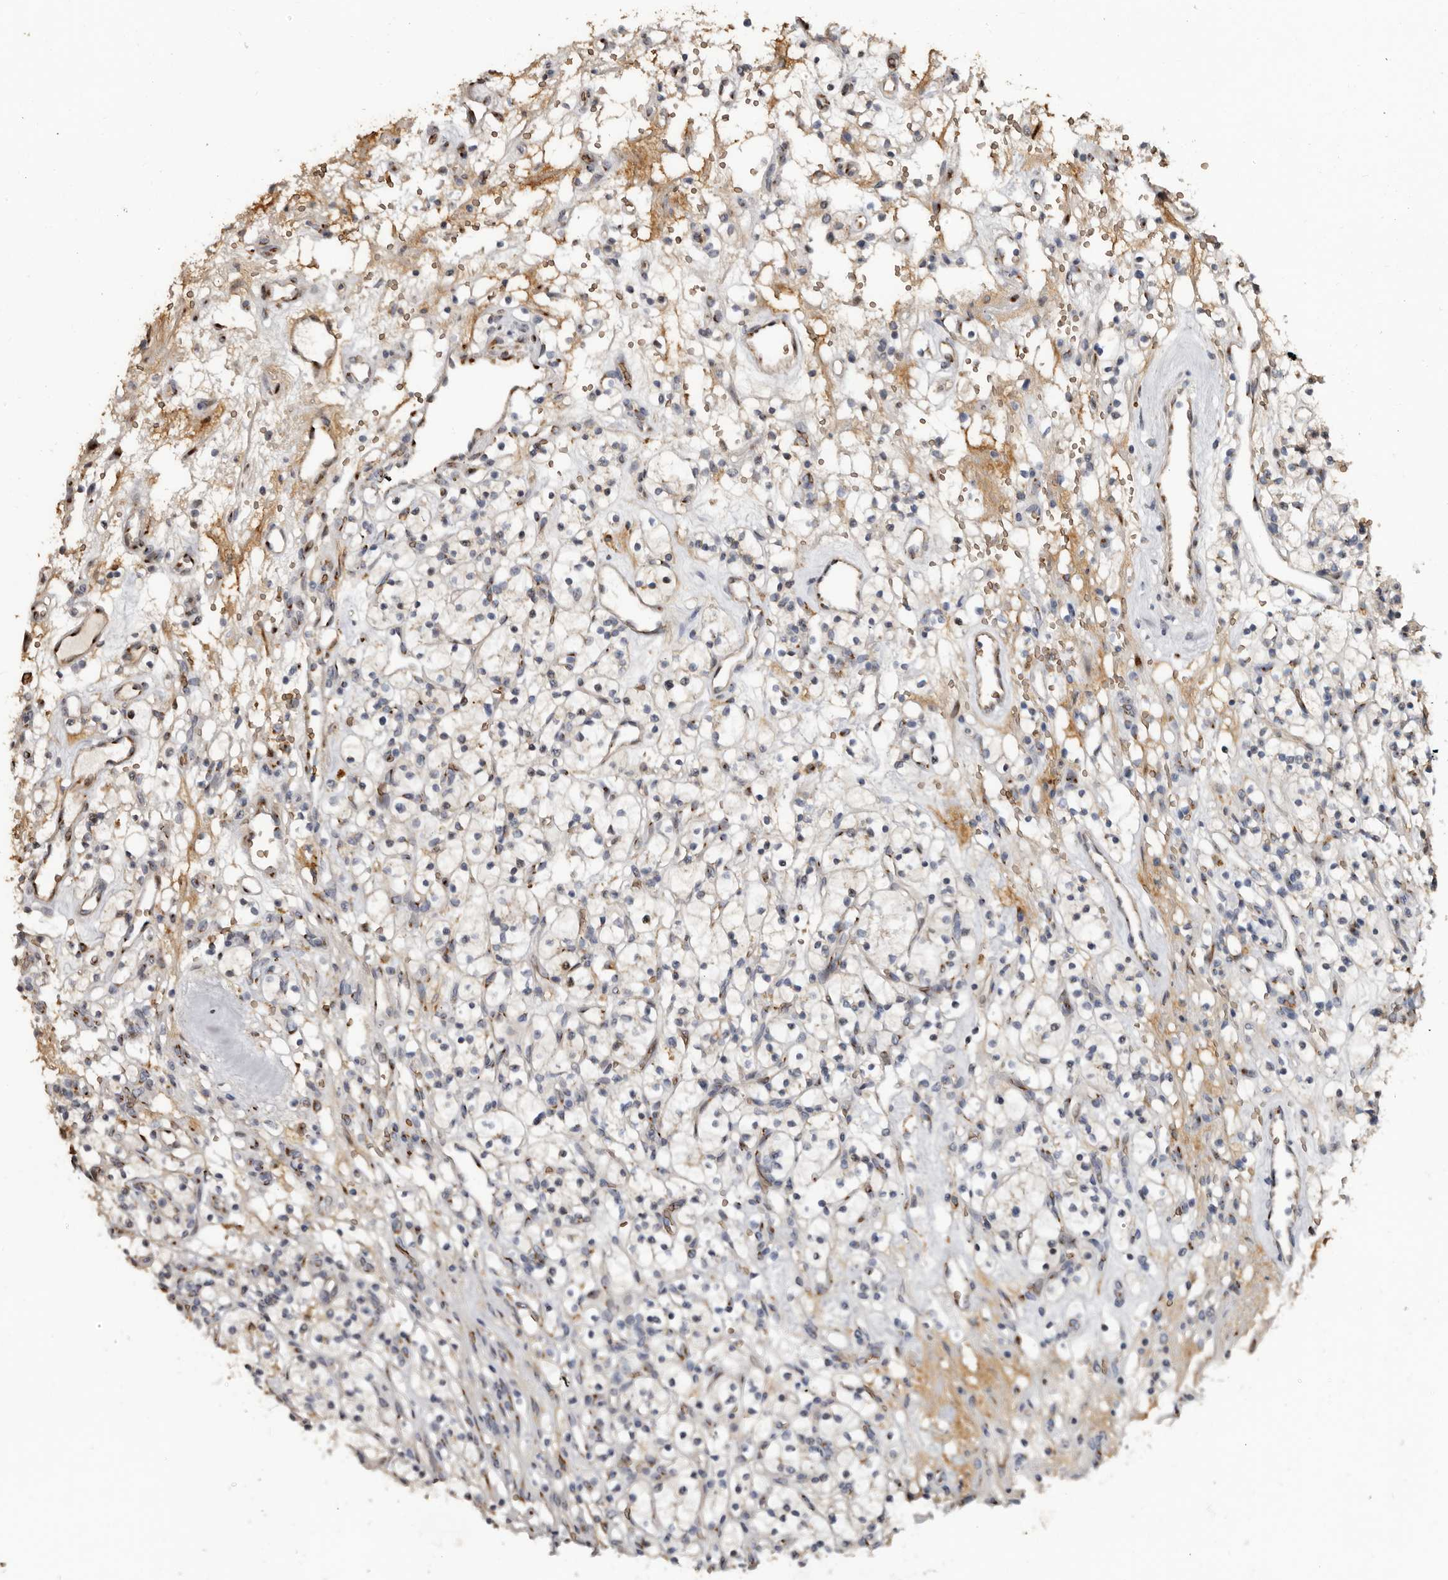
{"staining": {"intensity": "negative", "quantity": "none", "location": "none"}, "tissue": "renal cancer", "cell_type": "Tumor cells", "image_type": "cancer", "snomed": [{"axis": "morphology", "description": "Adenocarcinoma, NOS"}, {"axis": "topography", "description": "Kidney"}], "caption": "A micrograph of human renal cancer is negative for staining in tumor cells. (DAB immunohistochemistry (IHC) with hematoxylin counter stain).", "gene": "ENTREP1", "patient": {"sex": "female", "age": 57}}